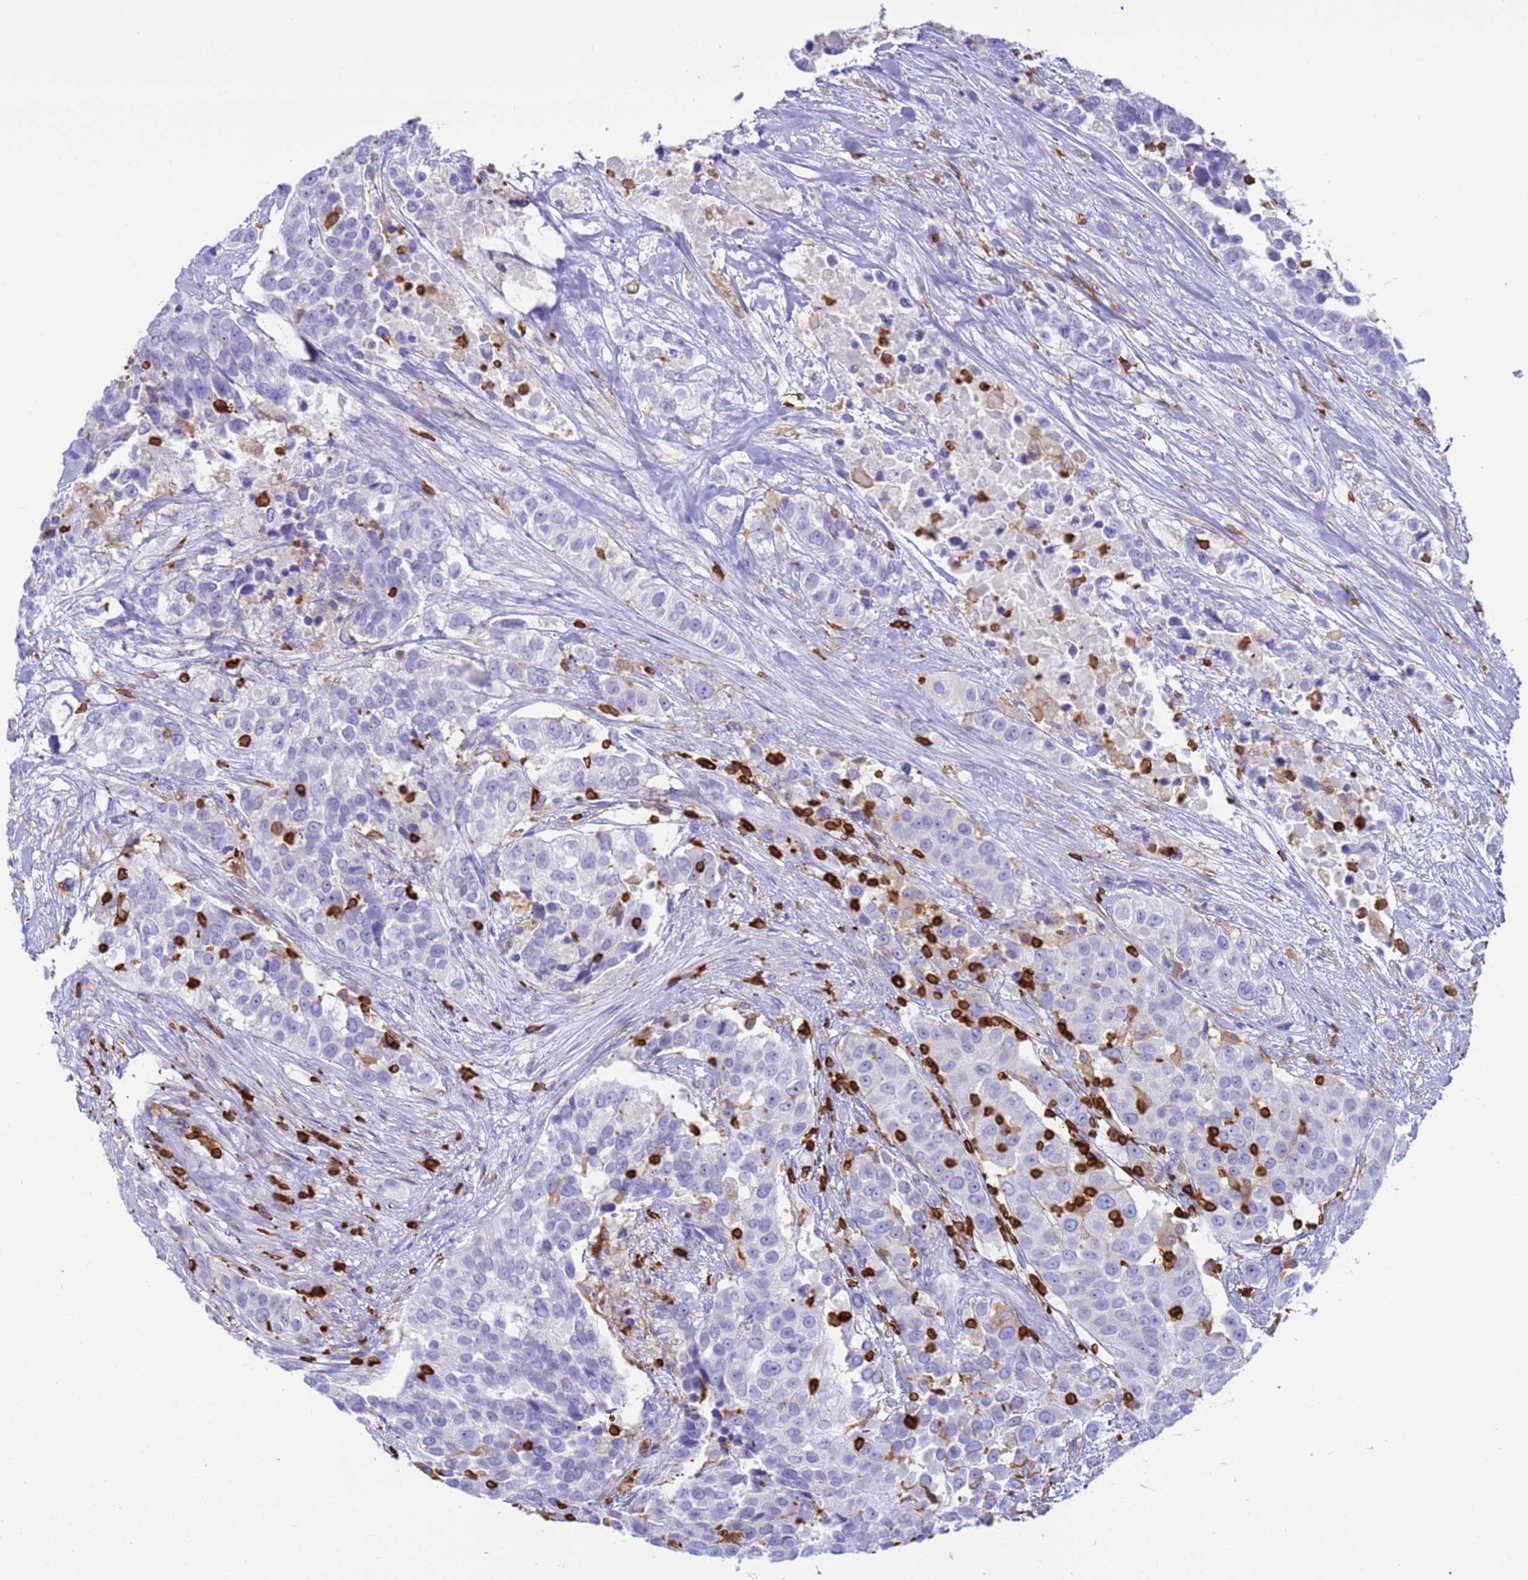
{"staining": {"intensity": "negative", "quantity": "none", "location": "none"}, "tissue": "urothelial cancer", "cell_type": "Tumor cells", "image_type": "cancer", "snomed": [{"axis": "morphology", "description": "Urothelial carcinoma, High grade"}, {"axis": "topography", "description": "Urinary bladder"}], "caption": "Tumor cells are negative for protein expression in human urothelial cancer.", "gene": "IRF5", "patient": {"sex": "female", "age": 80}}